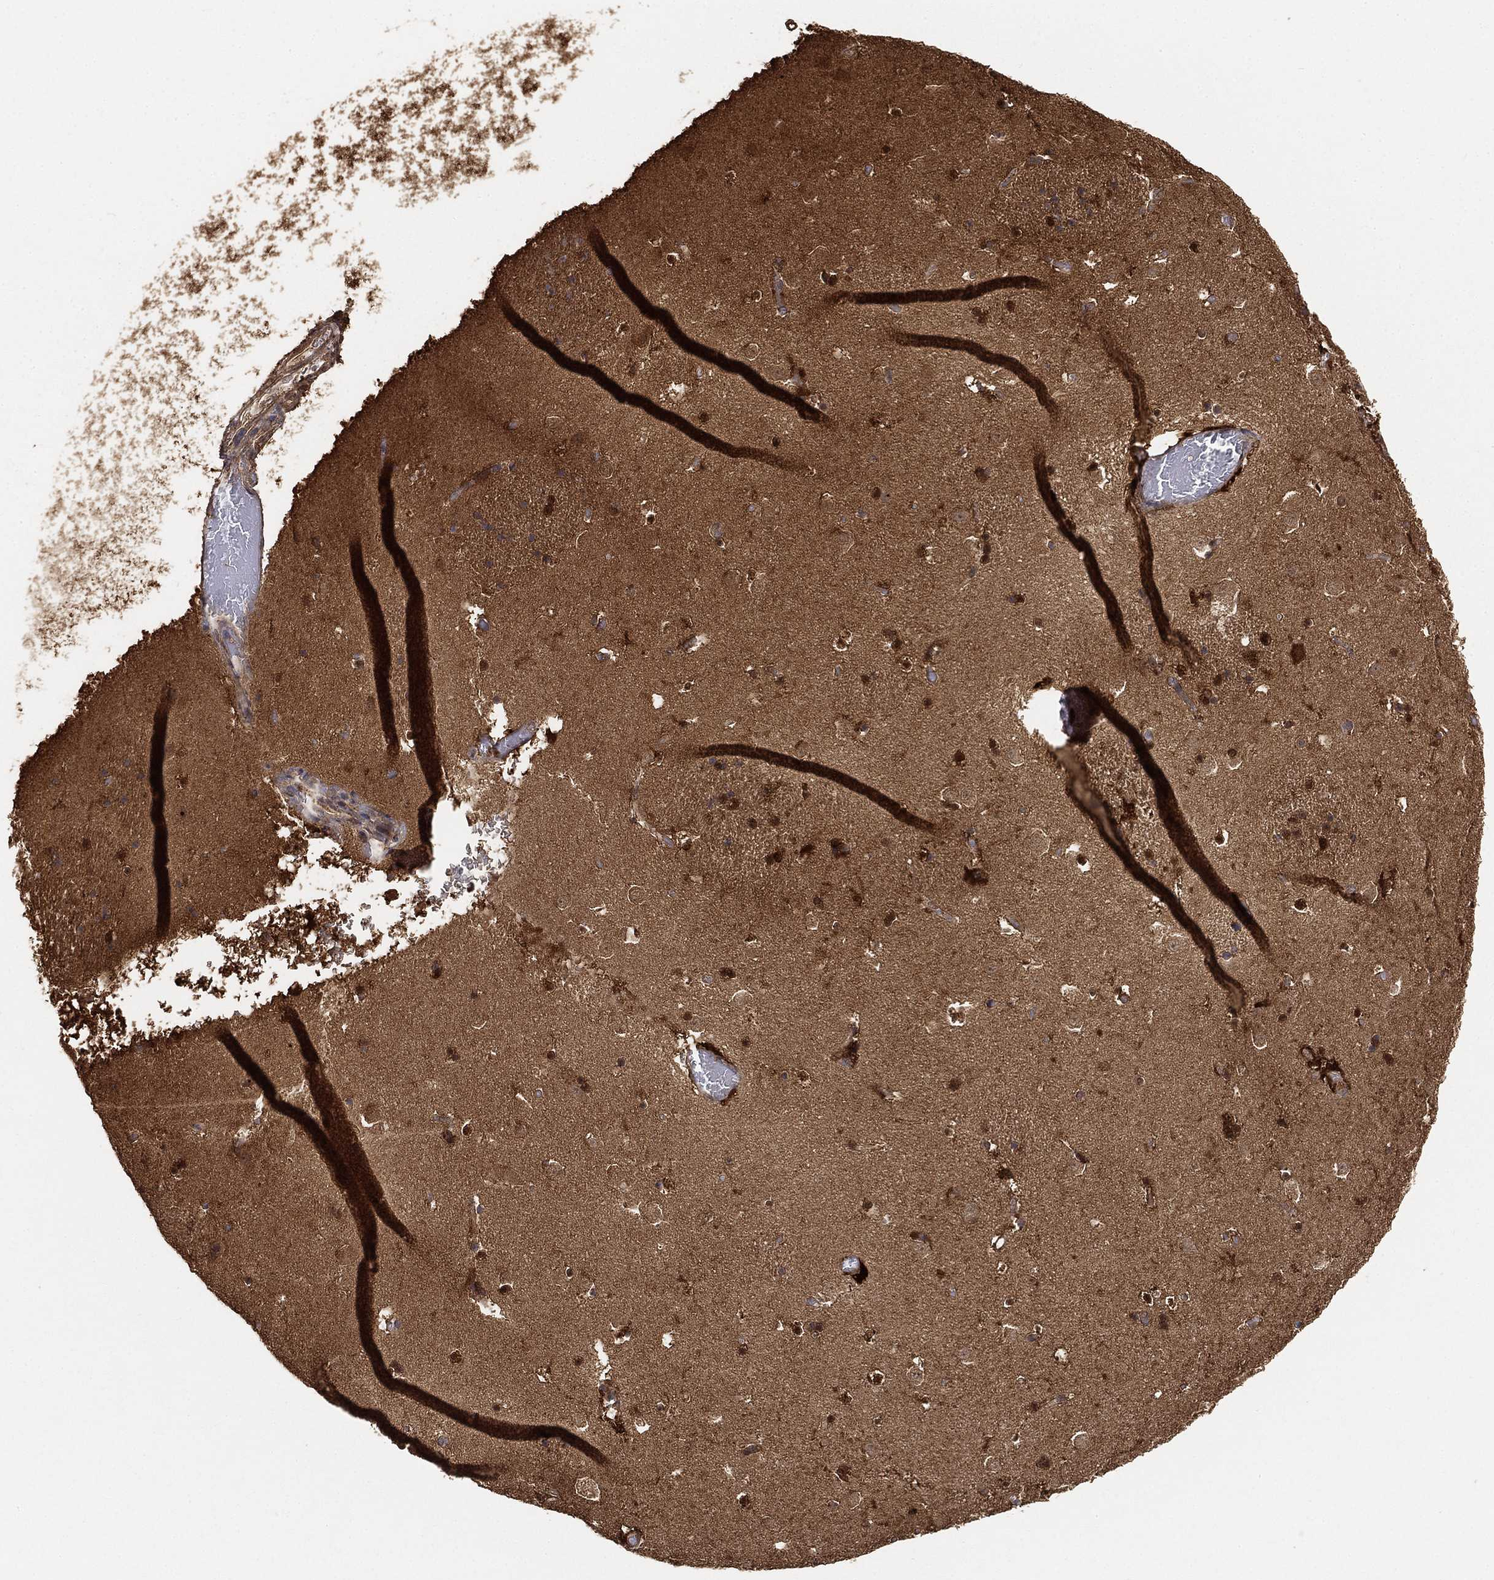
{"staining": {"intensity": "moderate", "quantity": "<25%", "location": "cytoplasmic/membranous"}, "tissue": "caudate", "cell_type": "Glial cells", "image_type": "normal", "snomed": [{"axis": "morphology", "description": "Normal tissue, NOS"}, {"axis": "topography", "description": "Lateral ventricle wall"}], "caption": "IHC photomicrograph of benign caudate stained for a protein (brown), which shows low levels of moderate cytoplasmic/membranous expression in approximately <25% of glial cells.", "gene": "CRYL1", "patient": {"sex": "female", "age": 42}}